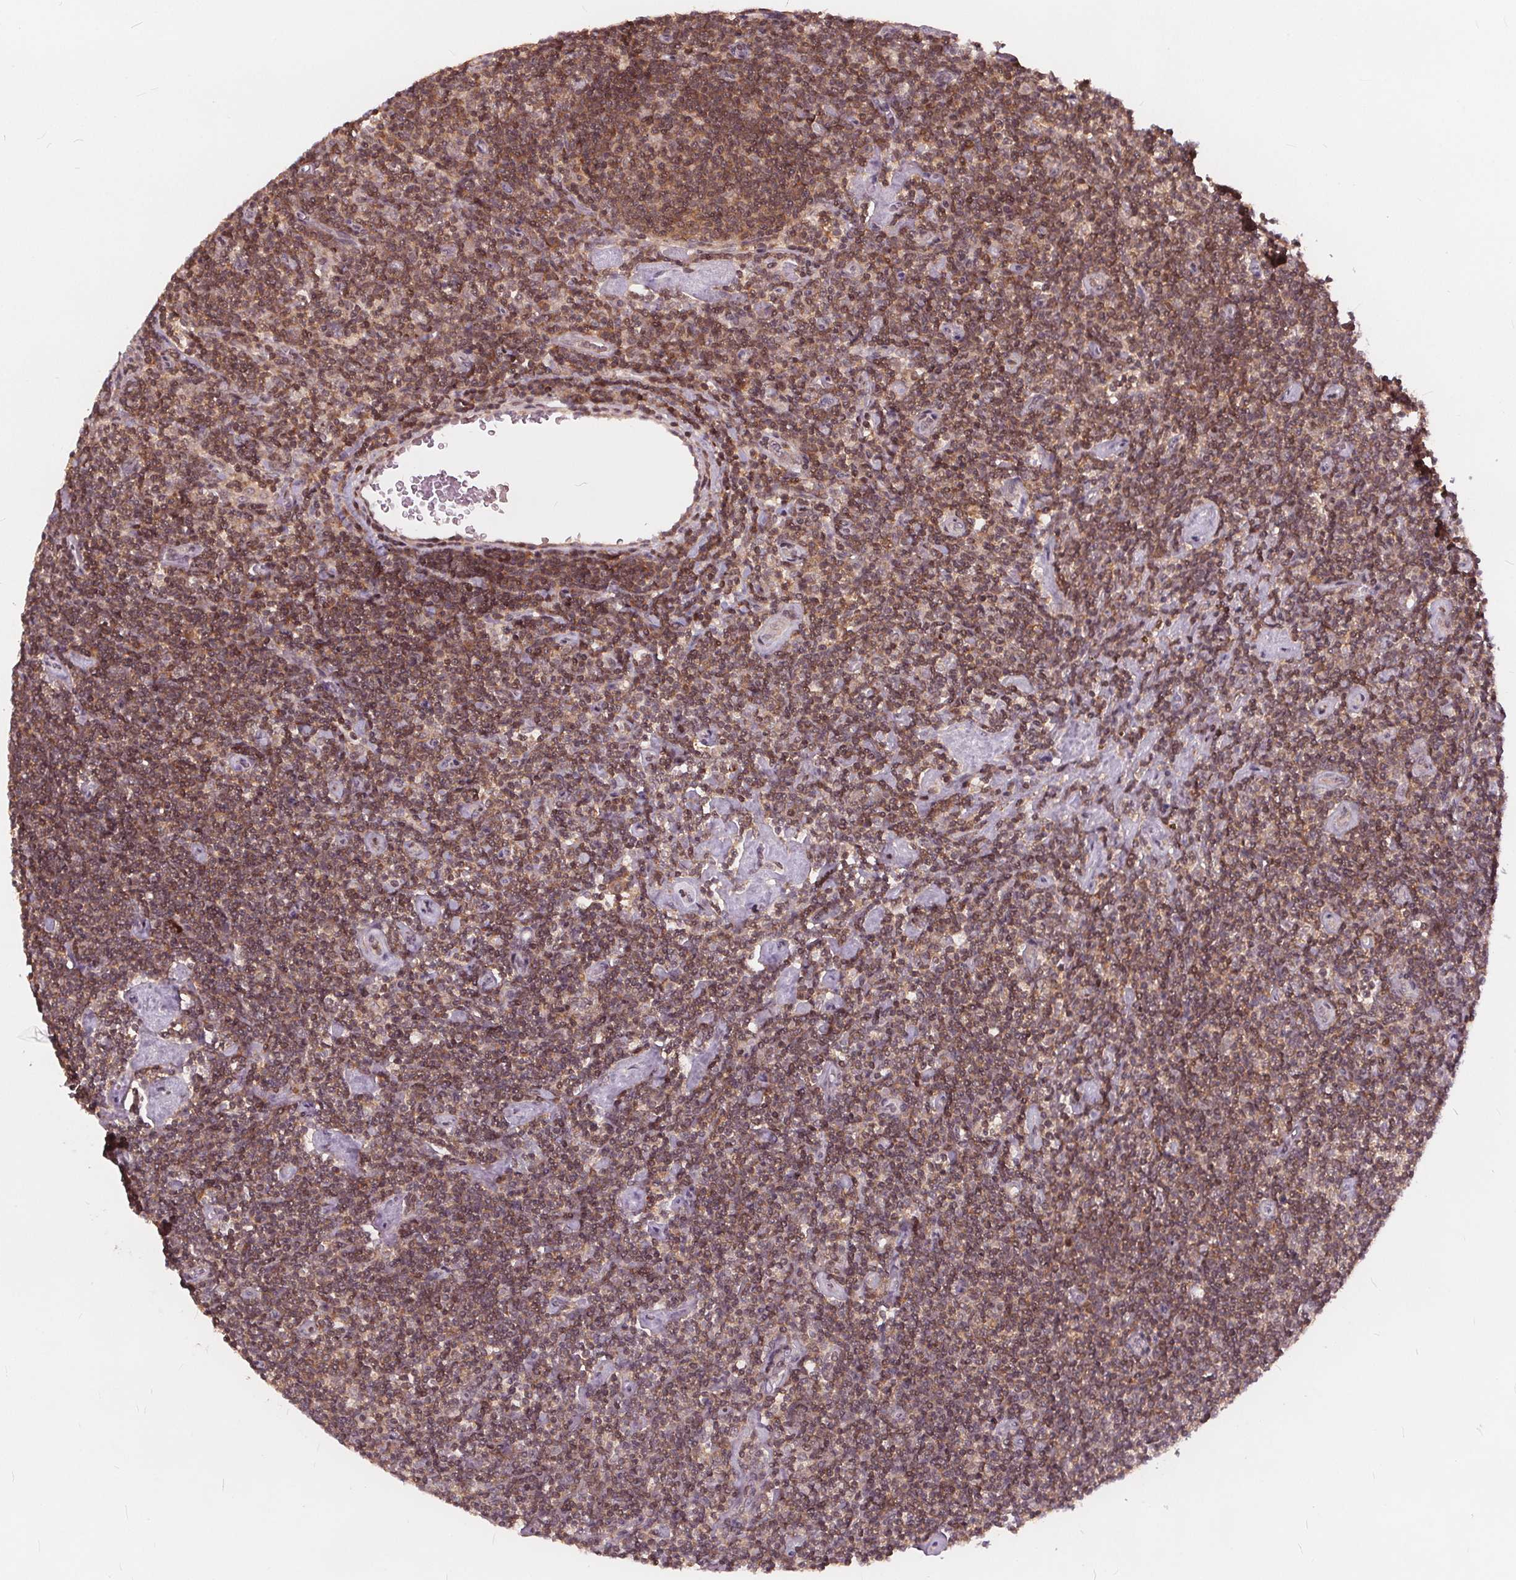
{"staining": {"intensity": "negative", "quantity": "none", "location": "none"}, "tissue": "lymphoma", "cell_type": "Tumor cells", "image_type": "cancer", "snomed": [{"axis": "morphology", "description": "Hodgkin's disease, NOS"}, {"axis": "topography", "description": "Lymph node"}], "caption": "IHC of Hodgkin's disease demonstrates no expression in tumor cells.", "gene": "HIF1AN", "patient": {"sex": "male", "age": 40}}